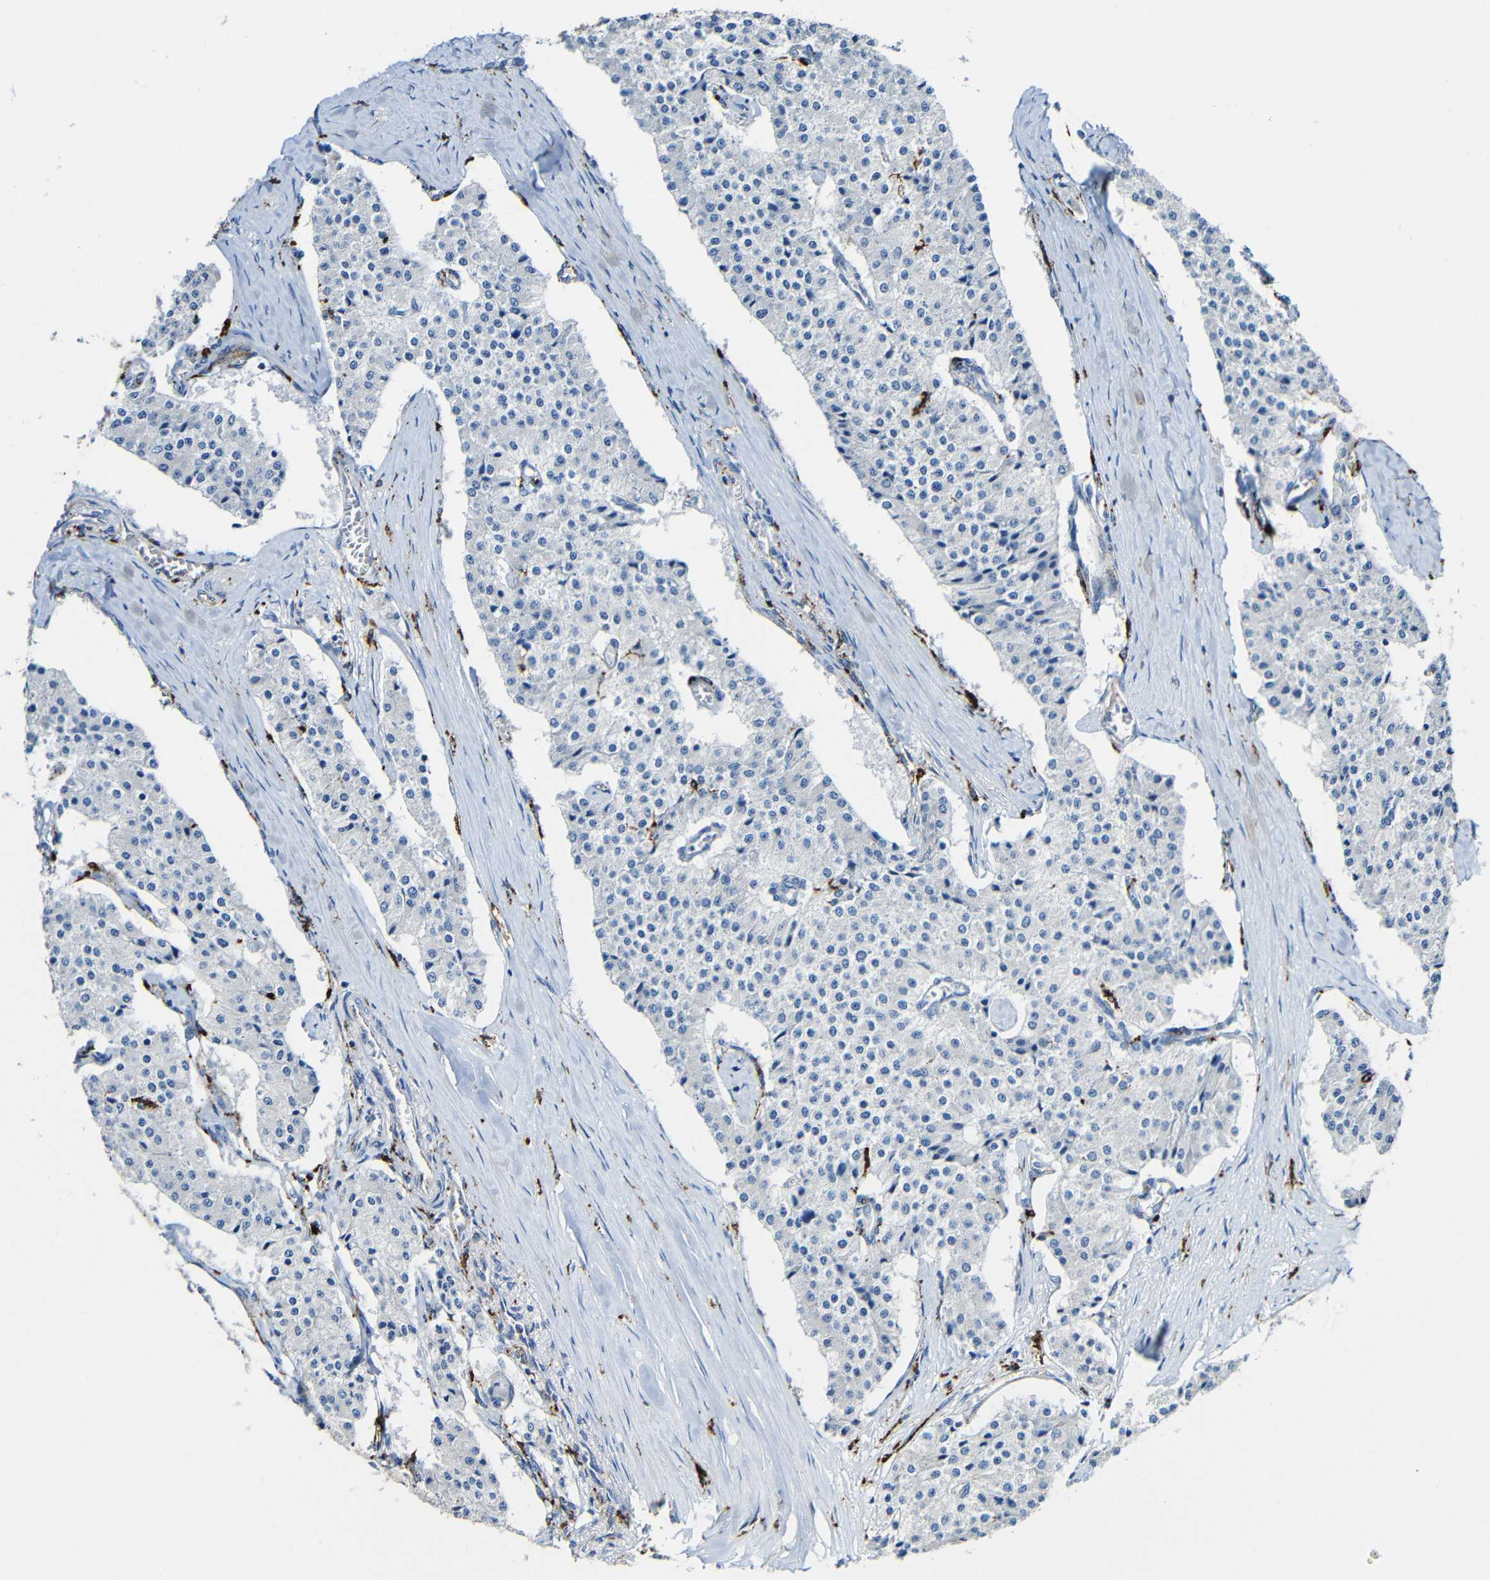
{"staining": {"intensity": "negative", "quantity": "none", "location": "none"}, "tissue": "carcinoid", "cell_type": "Tumor cells", "image_type": "cancer", "snomed": [{"axis": "morphology", "description": "Carcinoid, malignant, NOS"}, {"axis": "topography", "description": "Colon"}], "caption": "Immunohistochemical staining of human carcinoid shows no significant staining in tumor cells. Brightfield microscopy of immunohistochemistry (IHC) stained with DAB (3,3'-diaminobenzidine) (brown) and hematoxylin (blue), captured at high magnification.", "gene": "HLA-DMA", "patient": {"sex": "female", "age": 52}}